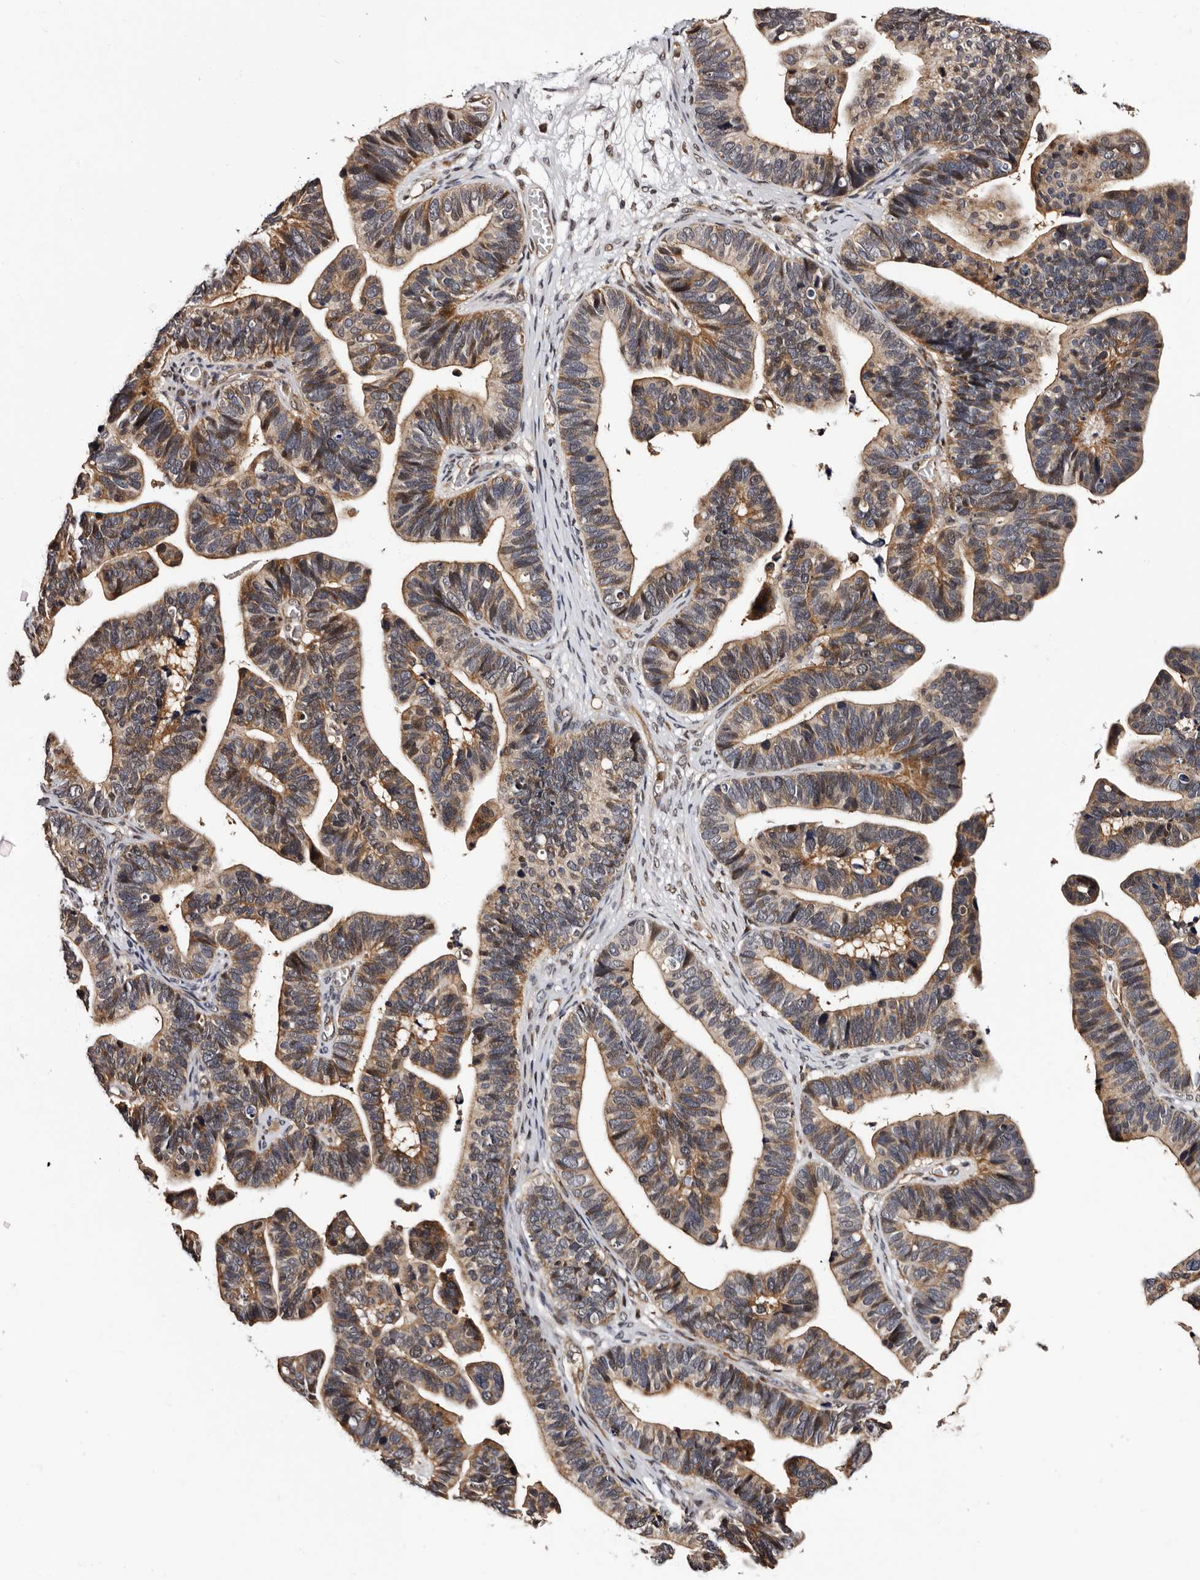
{"staining": {"intensity": "moderate", "quantity": ">75%", "location": "cytoplasmic/membranous,nuclear"}, "tissue": "ovarian cancer", "cell_type": "Tumor cells", "image_type": "cancer", "snomed": [{"axis": "morphology", "description": "Cystadenocarcinoma, serous, NOS"}, {"axis": "topography", "description": "Ovary"}], "caption": "Human ovarian cancer stained for a protein (brown) exhibits moderate cytoplasmic/membranous and nuclear positive positivity in about >75% of tumor cells.", "gene": "GLRX3", "patient": {"sex": "female", "age": 56}}